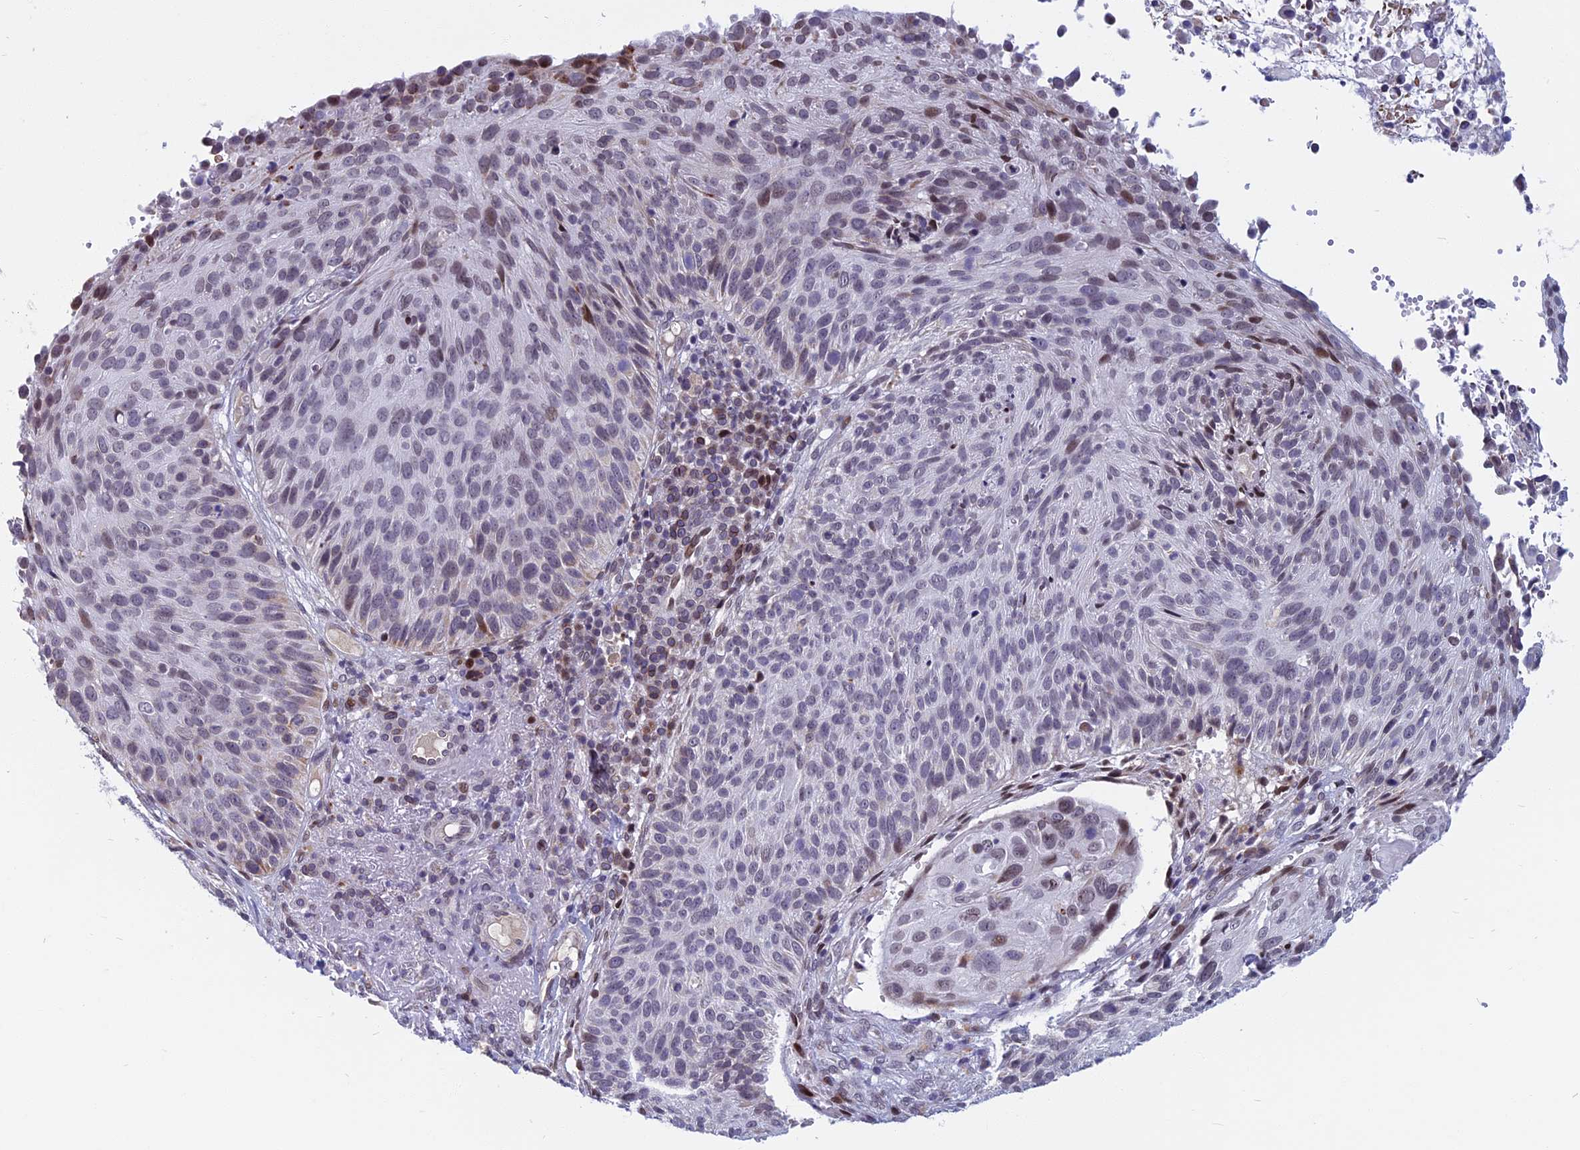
{"staining": {"intensity": "moderate", "quantity": "<25%", "location": "nuclear"}, "tissue": "cervical cancer", "cell_type": "Tumor cells", "image_type": "cancer", "snomed": [{"axis": "morphology", "description": "Squamous cell carcinoma, NOS"}, {"axis": "topography", "description": "Cervix"}], "caption": "IHC staining of cervical squamous cell carcinoma, which displays low levels of moderate nuclear staining in about <25% of tumor cells indicating moderate nuclear protein staining. The staining was performed using DAB (3,3'-diaminobenzidine) (brown) for protein detection and nuclei were counterstained in hematoxylin (blue).", "gene": "CDC7", "patient": {"sex": "female", "age": 74}}